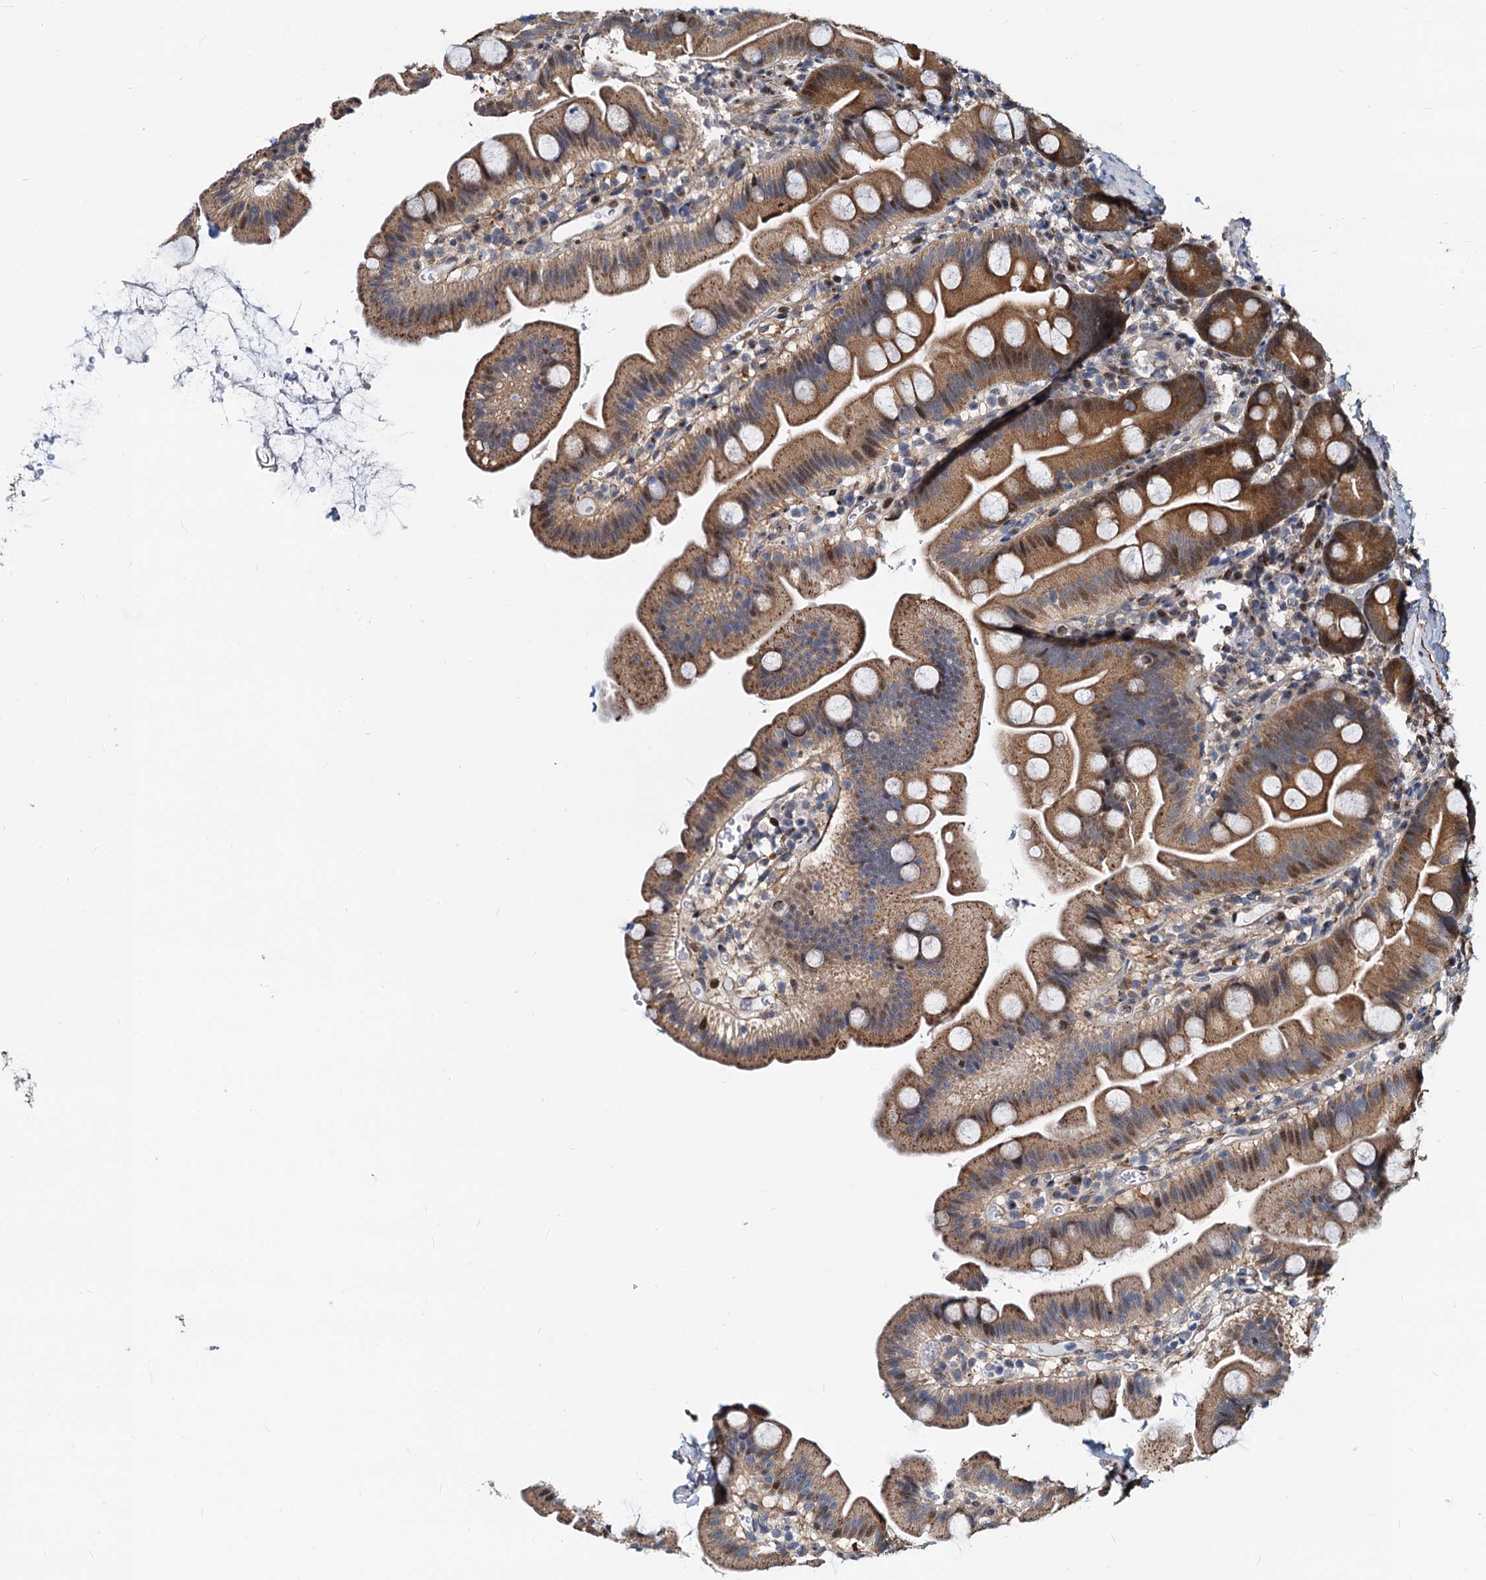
{"staining": {"intensity": "moderate", "quantity": "25%-75%", "location": "cytoplasmic/membranous,nuclear"}, "tissue": "small intestine", "cell_type": "Glandular cells", "image_type": "normal", "snomed": [{"axis": "morphology", "description": "Normal tissue, NOS"}, {"axis": "topography", "description": "Small intestine"}], "caption": "About 25%-75% of glandular cells in unremarkable human small intestine display moderate cytoplasmic/membranous,nuclear protein staining as visualized by brown immunohistochemical staining.", "gene": "PTGES3", "patient": {"sex": "female", "age": 68}}